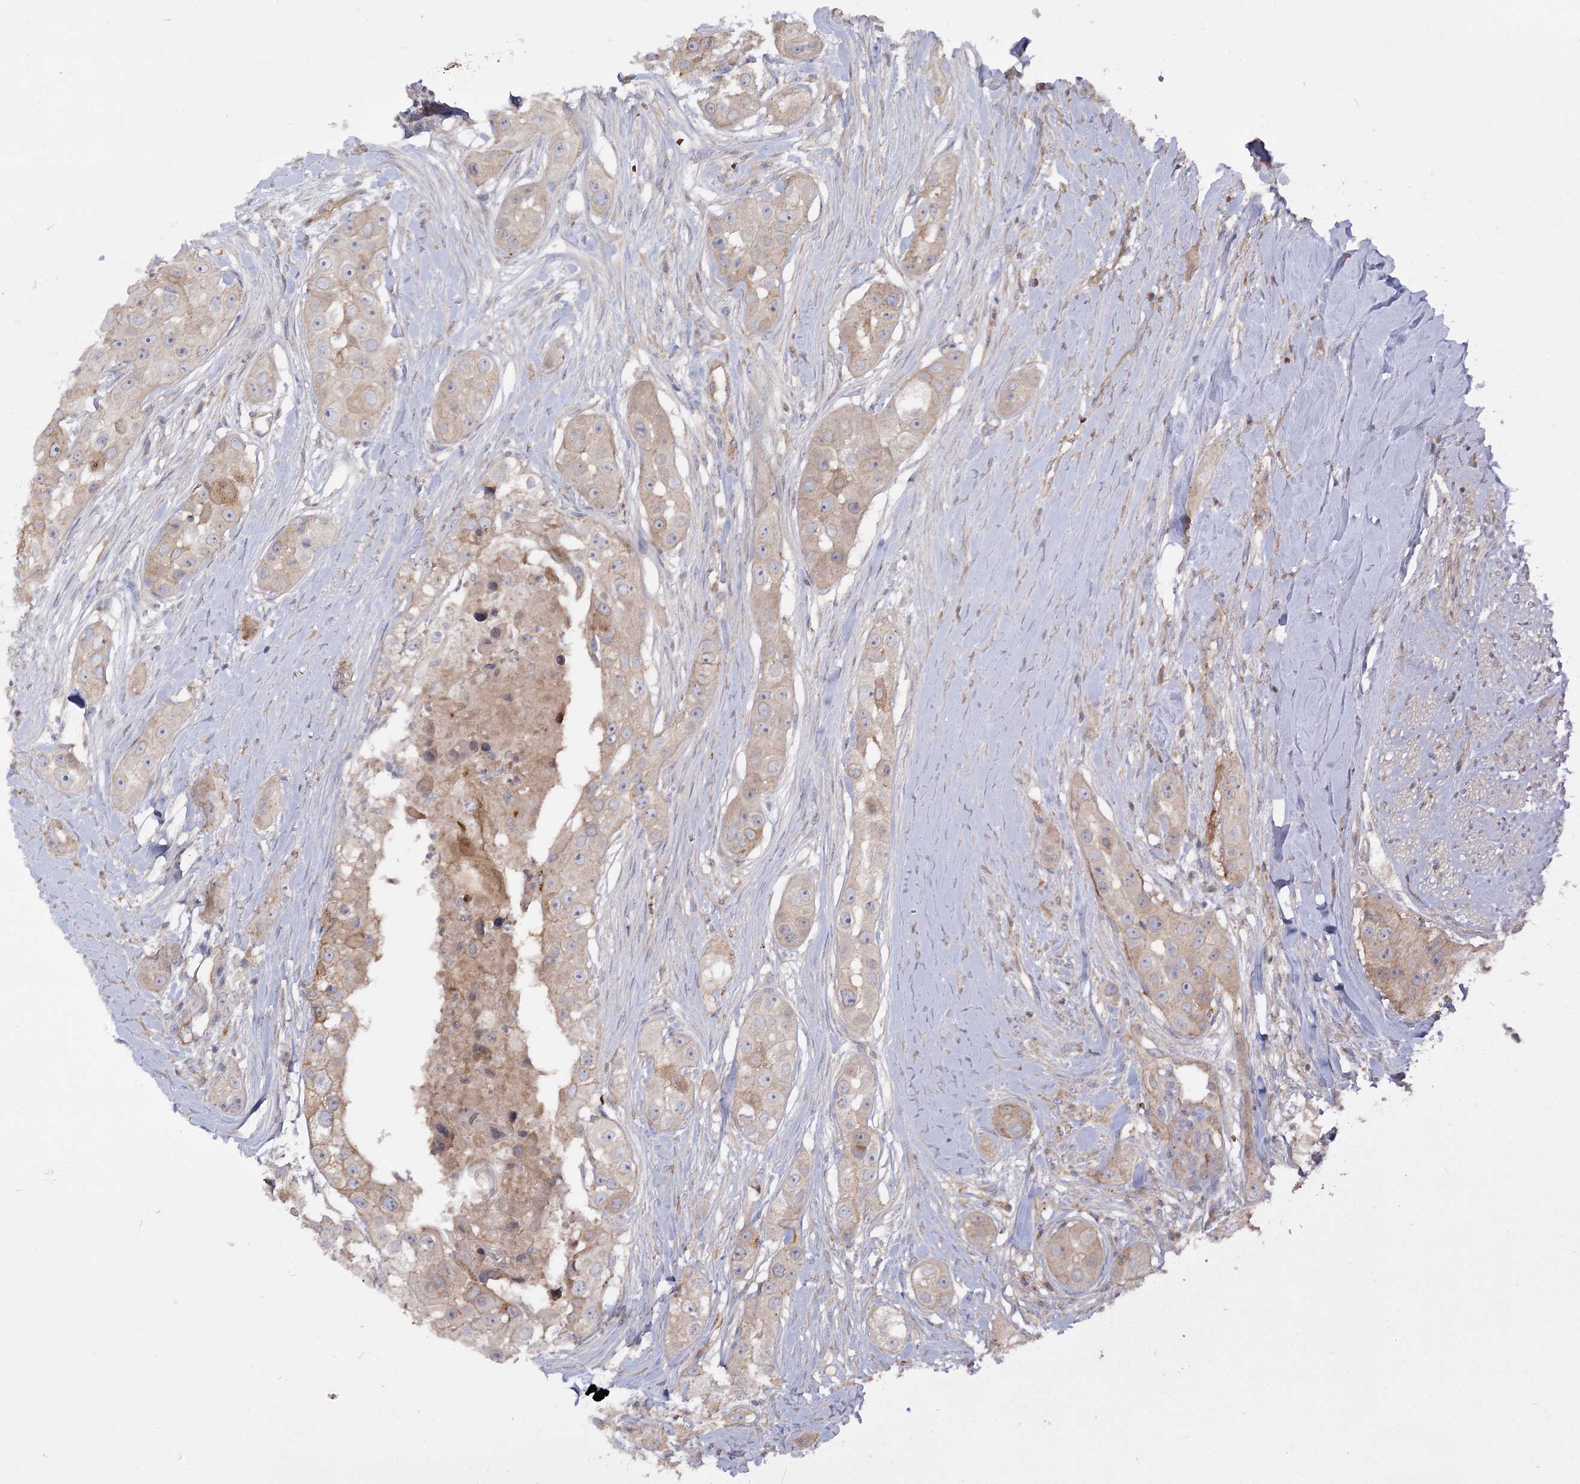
{"staining": {"intensity": "weak", "quantity": ">75%", "location": "cytoplasmic/membranous"}, "tissue": "head and neck cancer", "cell_type": "Tumor cells", "image_type": "cancer", "snomed": [{"axis": "morphology", "description": "Normal tissue, NOS"}, {"axis": "morphology", "description": "Squamous cell carcinoma, NOS"}, {"axis": "topography", "description": "Skeletal muscle"}, {"axis": "topography", "description": "Head-Neck"}], "caption": "Immunohistochemistry (IHC) photomicrograph of neoplastic tissue: human head and neck squamous cell carcinoma stained using immunohistochemistry shows low levels of weak protein expression localized specifically in the cytoplasmic/membranous of tumor cells, appearing as a cytoplasmic/membranous brown color.", "gene": "KIAA0825", "patient": {"sex": "male", "age": 51}}